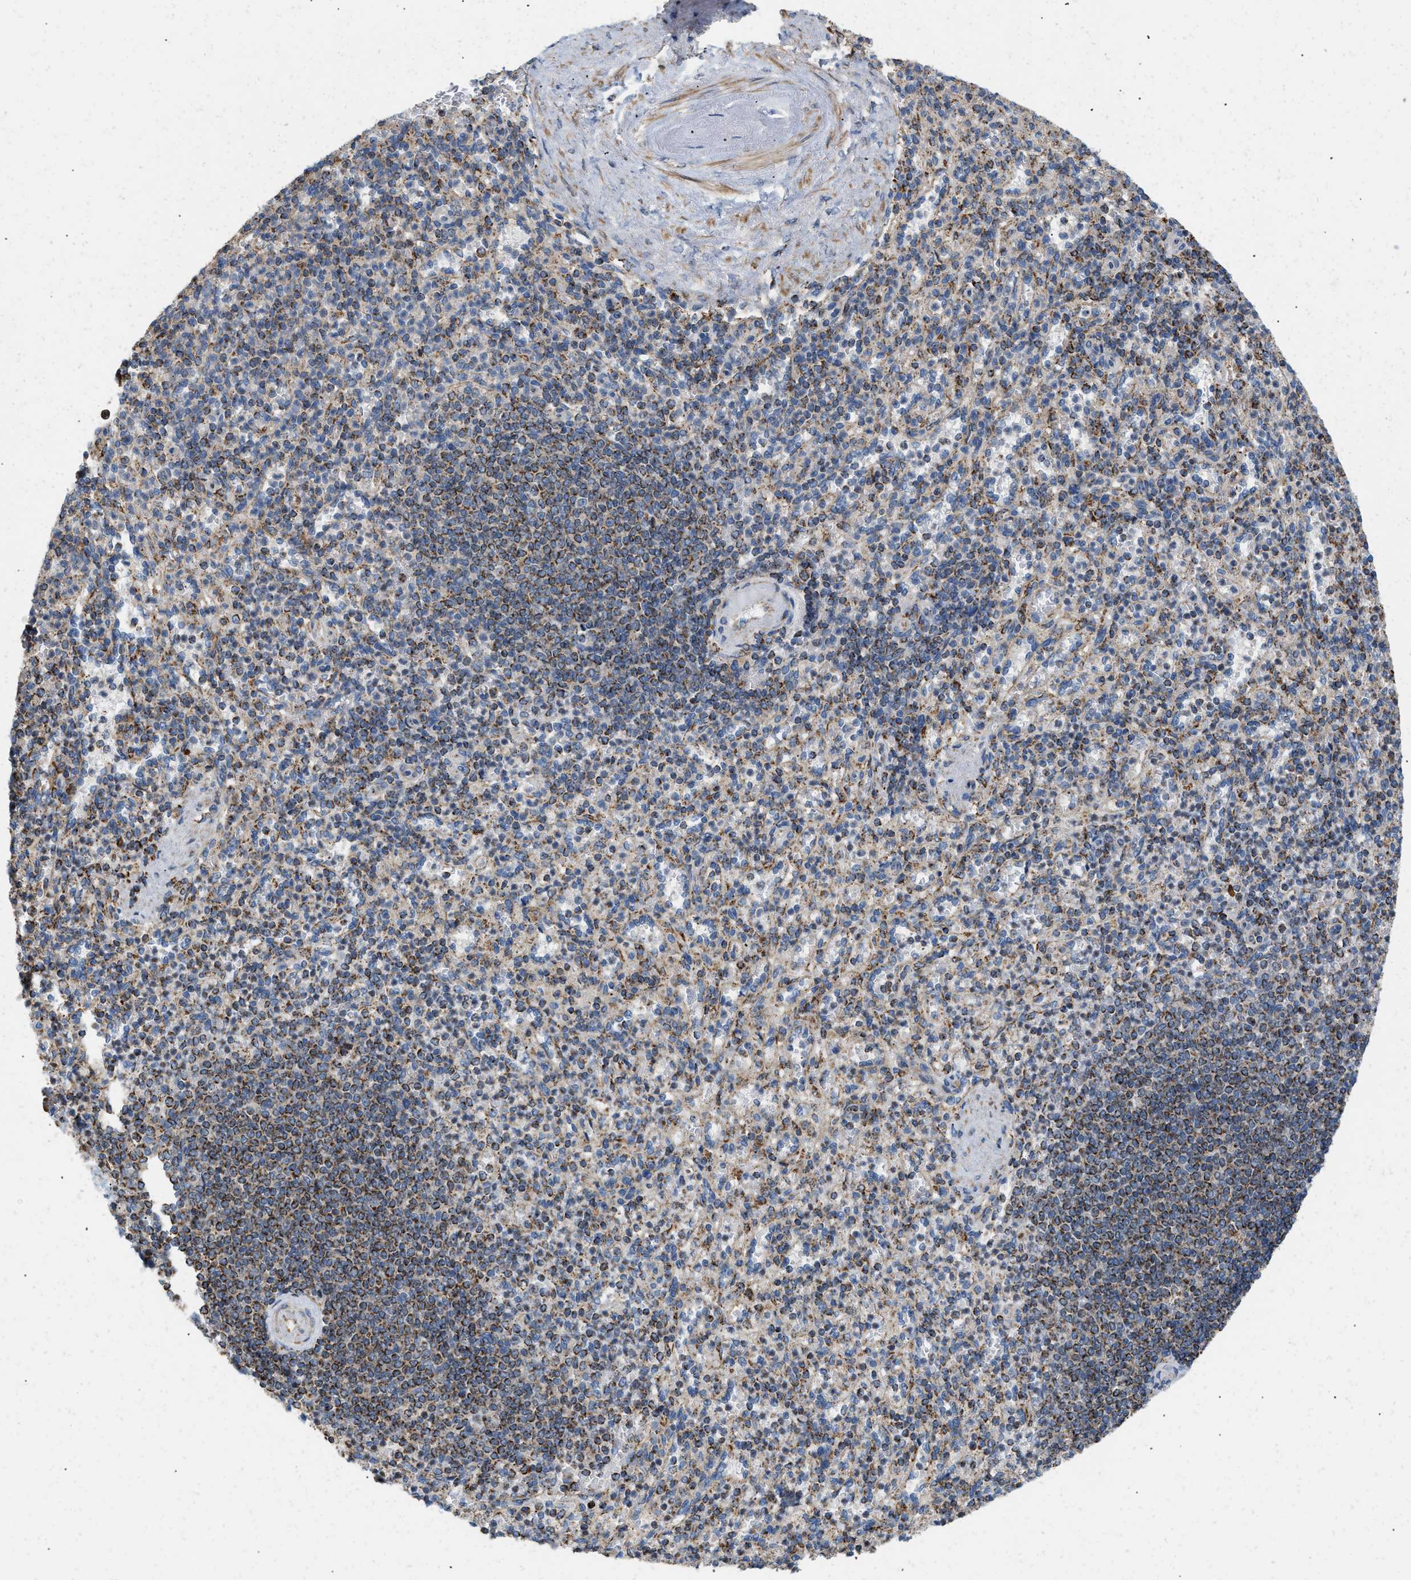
{"staining": {"intensity": "strong", "quantity": "25%-75%", "location": "cytoplasmic/membranous"}, "tissue": "spleen", "cell_type": "Cells in red pulp", "image_type": "normal", "snomed": [{"axis": "morphology", "description": "Normal tissue, NOS"}, {"axis": "topography", "description": "Spleen"}], "caption": "Spleen stained for a protein (brown) shows strong cytoplasmic/membranous positive expression in about 25%-75% of cells in red pulp.", "gene": "GRB10", "patient": {"sex": "female", "age": 74}}